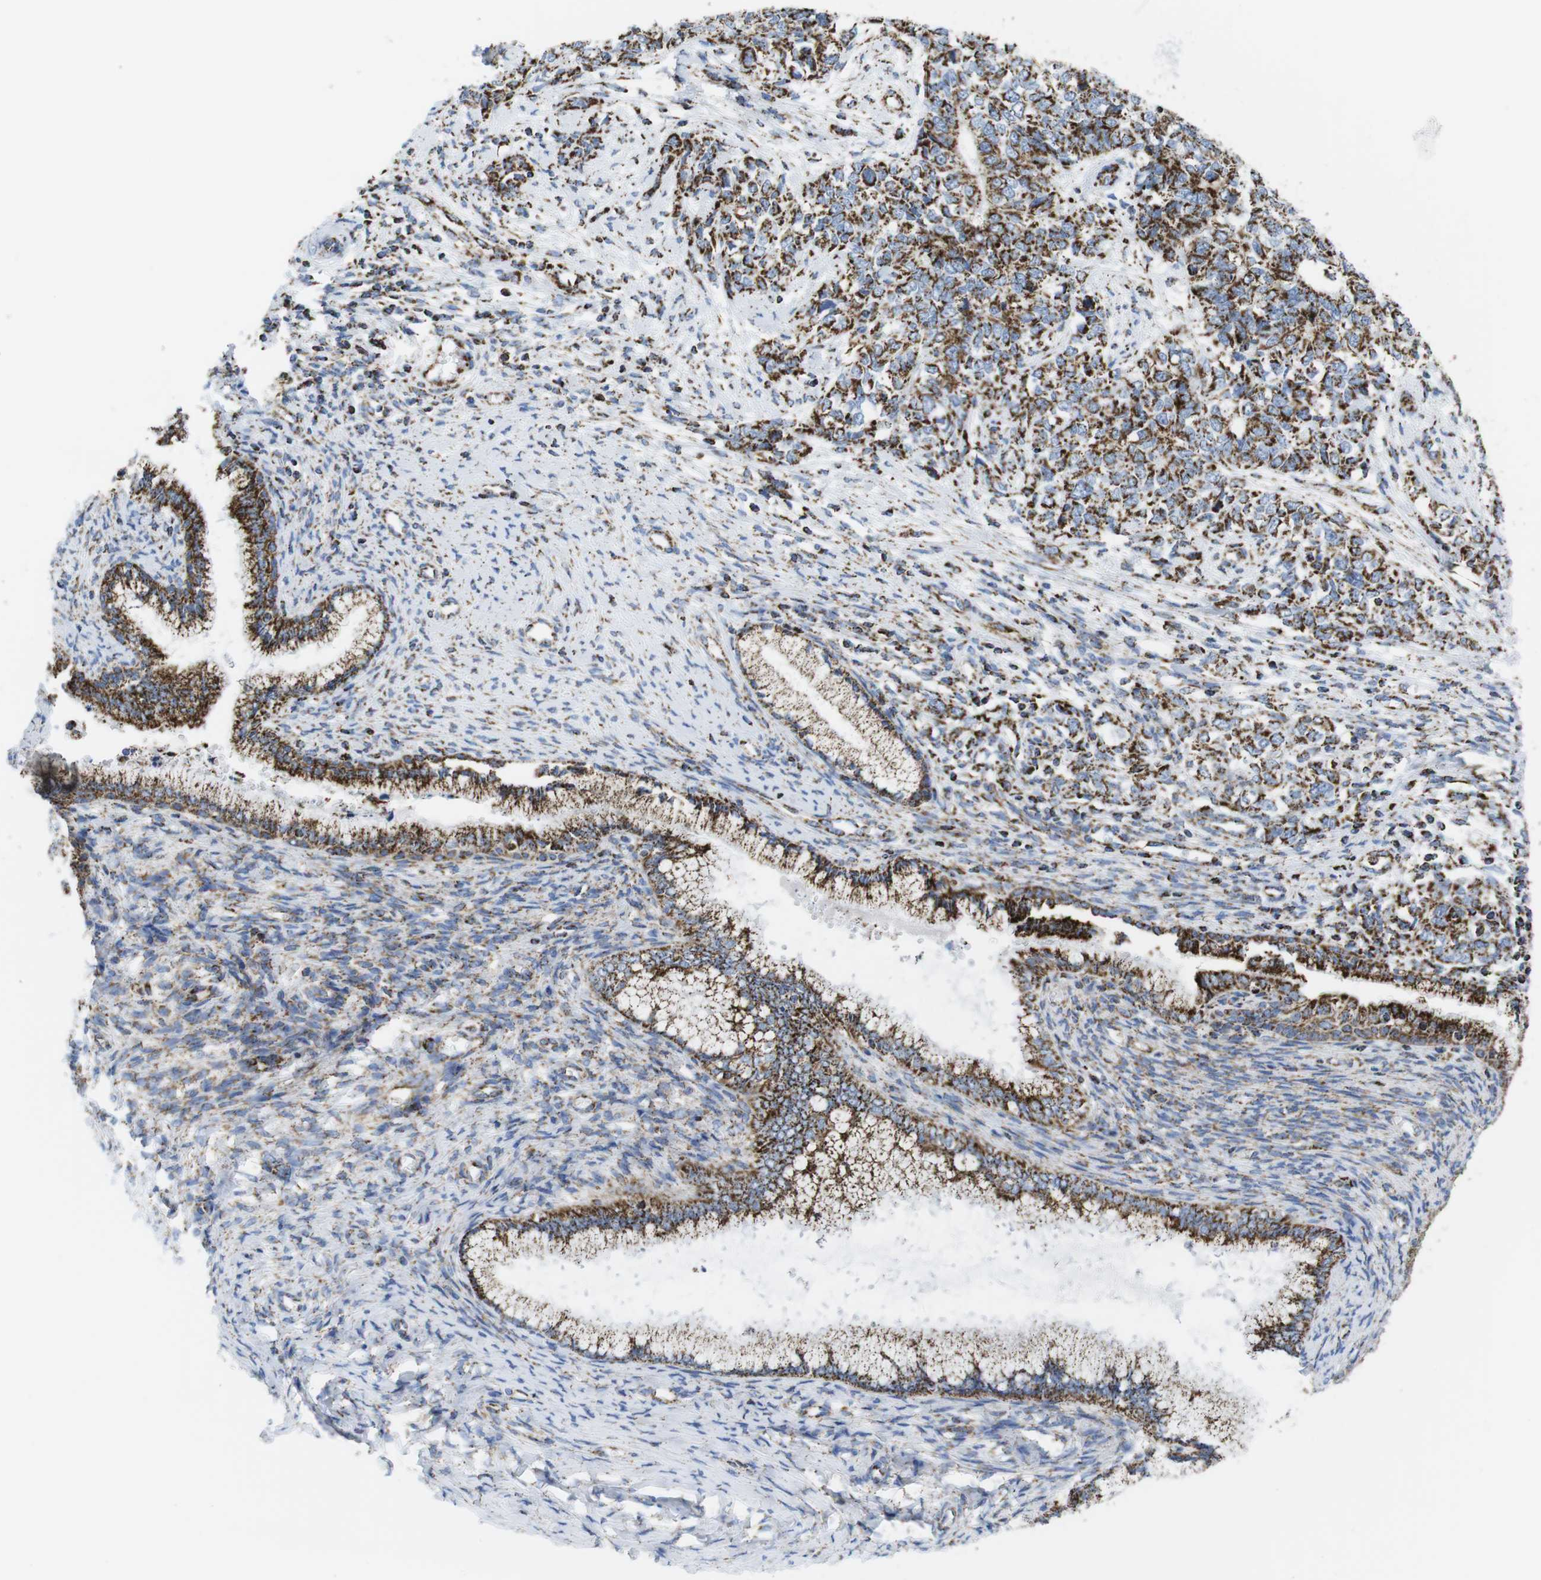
{"staining": {"intensity": "strong", "quantity": ">75%", "location": "cytoplasmic/membranous"}, "tissue": "cervical cancer", "cell_type": "Tumor cells", "image_type": "cancer", "snomed": [{"axis": "morphology", "description": "Squamous cell carcinoma, NOS"}, {"axis": "topography", "description": "Cervix"}], "caption": "An immunohistochemistry (IHC) photomicrograph of neoplastic tissue is shown. Protein staining in brown shows strong cytoplasmic/membranous positivity in cervical squamous cell carcinoma within tumor cells.", "gene": "ATP5PO", "patient": {"sex": "female", "age": 63}}